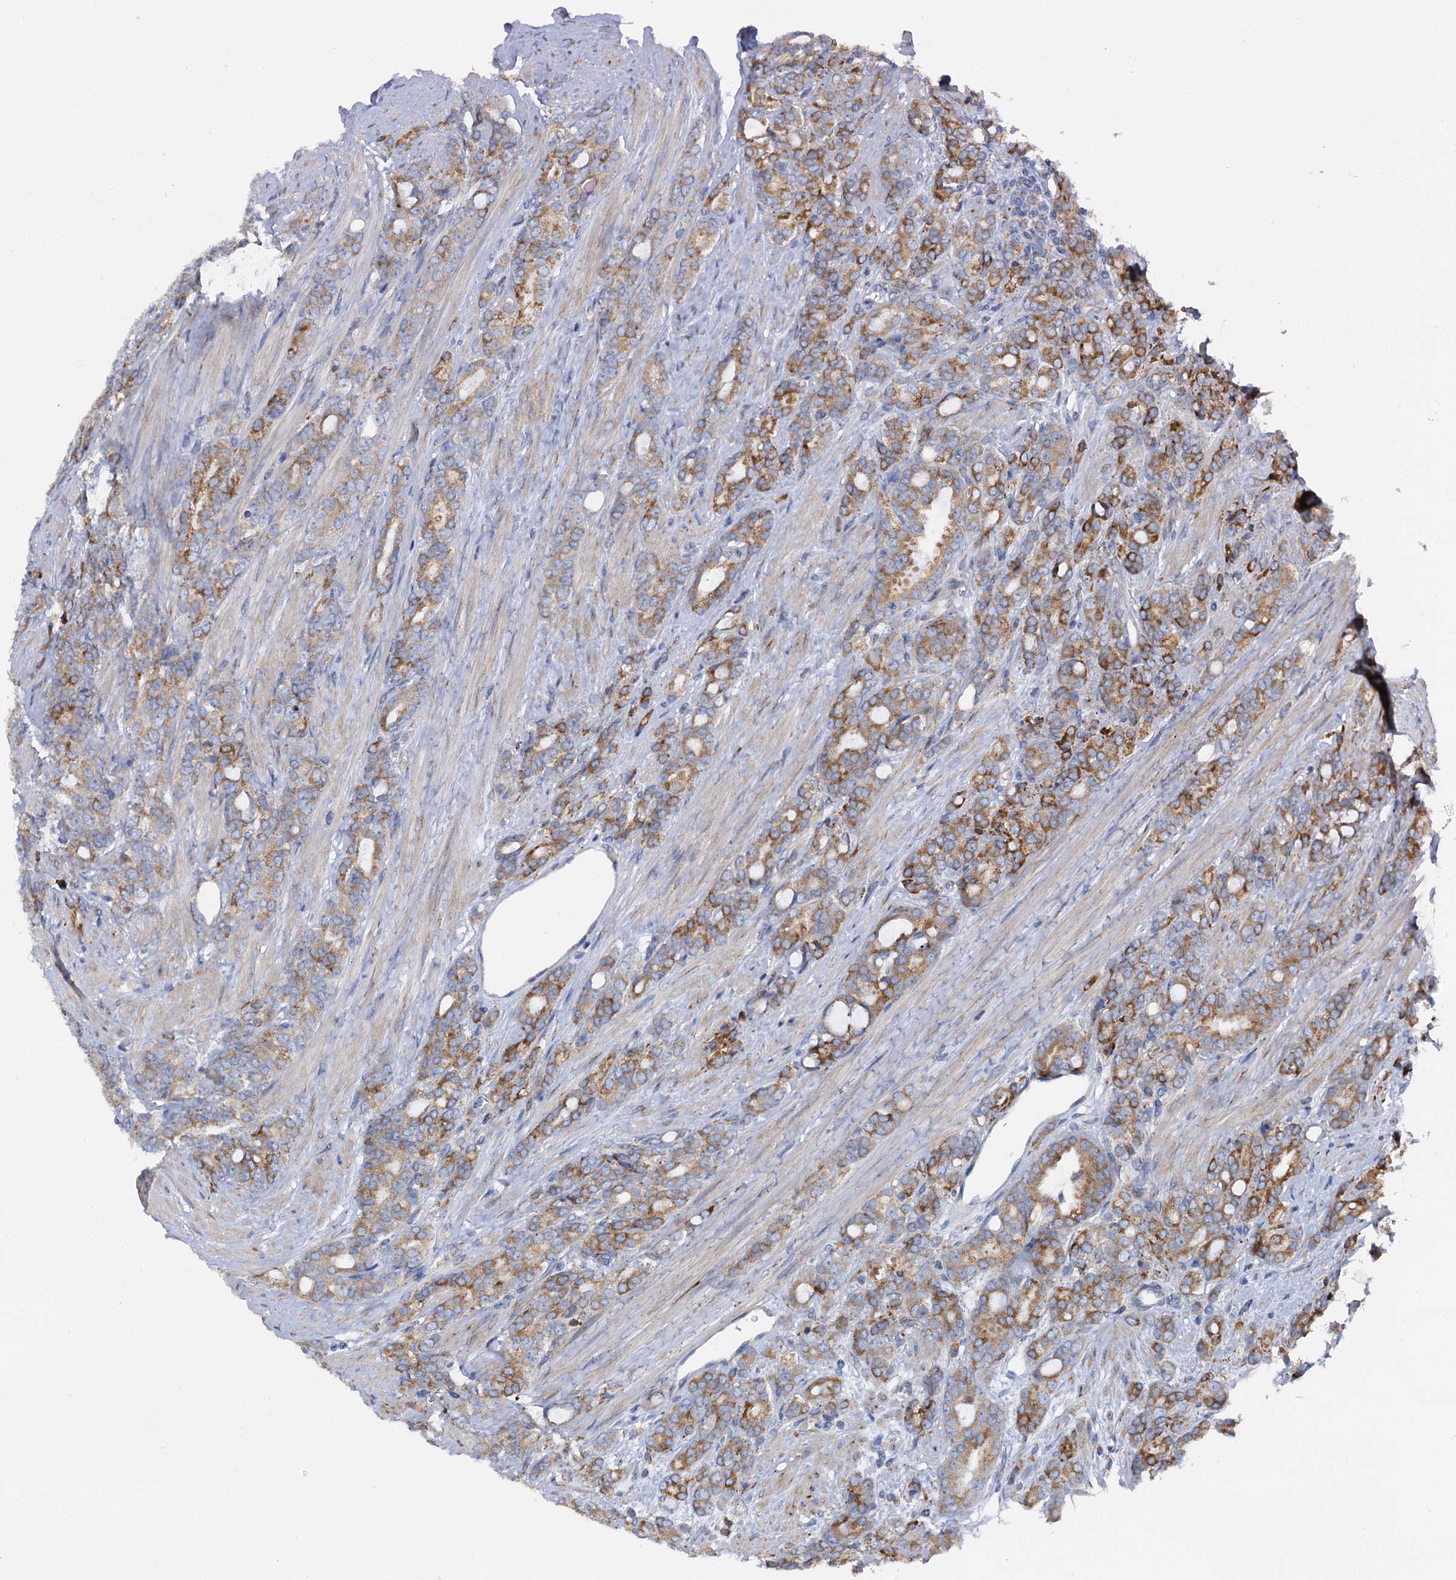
{"staining": {"intensity": "moderate", "quantity": ">75%", "location": "cytoplasmic/membranous"}, "tissue": "prostate cancer", "cell_type": "Tumor cells", "image_type": "cancer", "snomed": [{"axis": "morphology", "description": "Adenocarcinoma, High grade"}, {"axis": "topography", "description": "Prostate"}], "caption": "Moderate cytoplasmic/membranous staining is seen in about >75% of tumor cells in prostate cancer (adenocarcinoma (high-grade)). The protein of interest is stained brown, and the nuclei are stained in blue (DAB (3,3'-diaminobenzidine) IHC with brightfield microscopy, high magnification).", "gene": "SHE", "patient": {"sex": "male", "age": 62}}